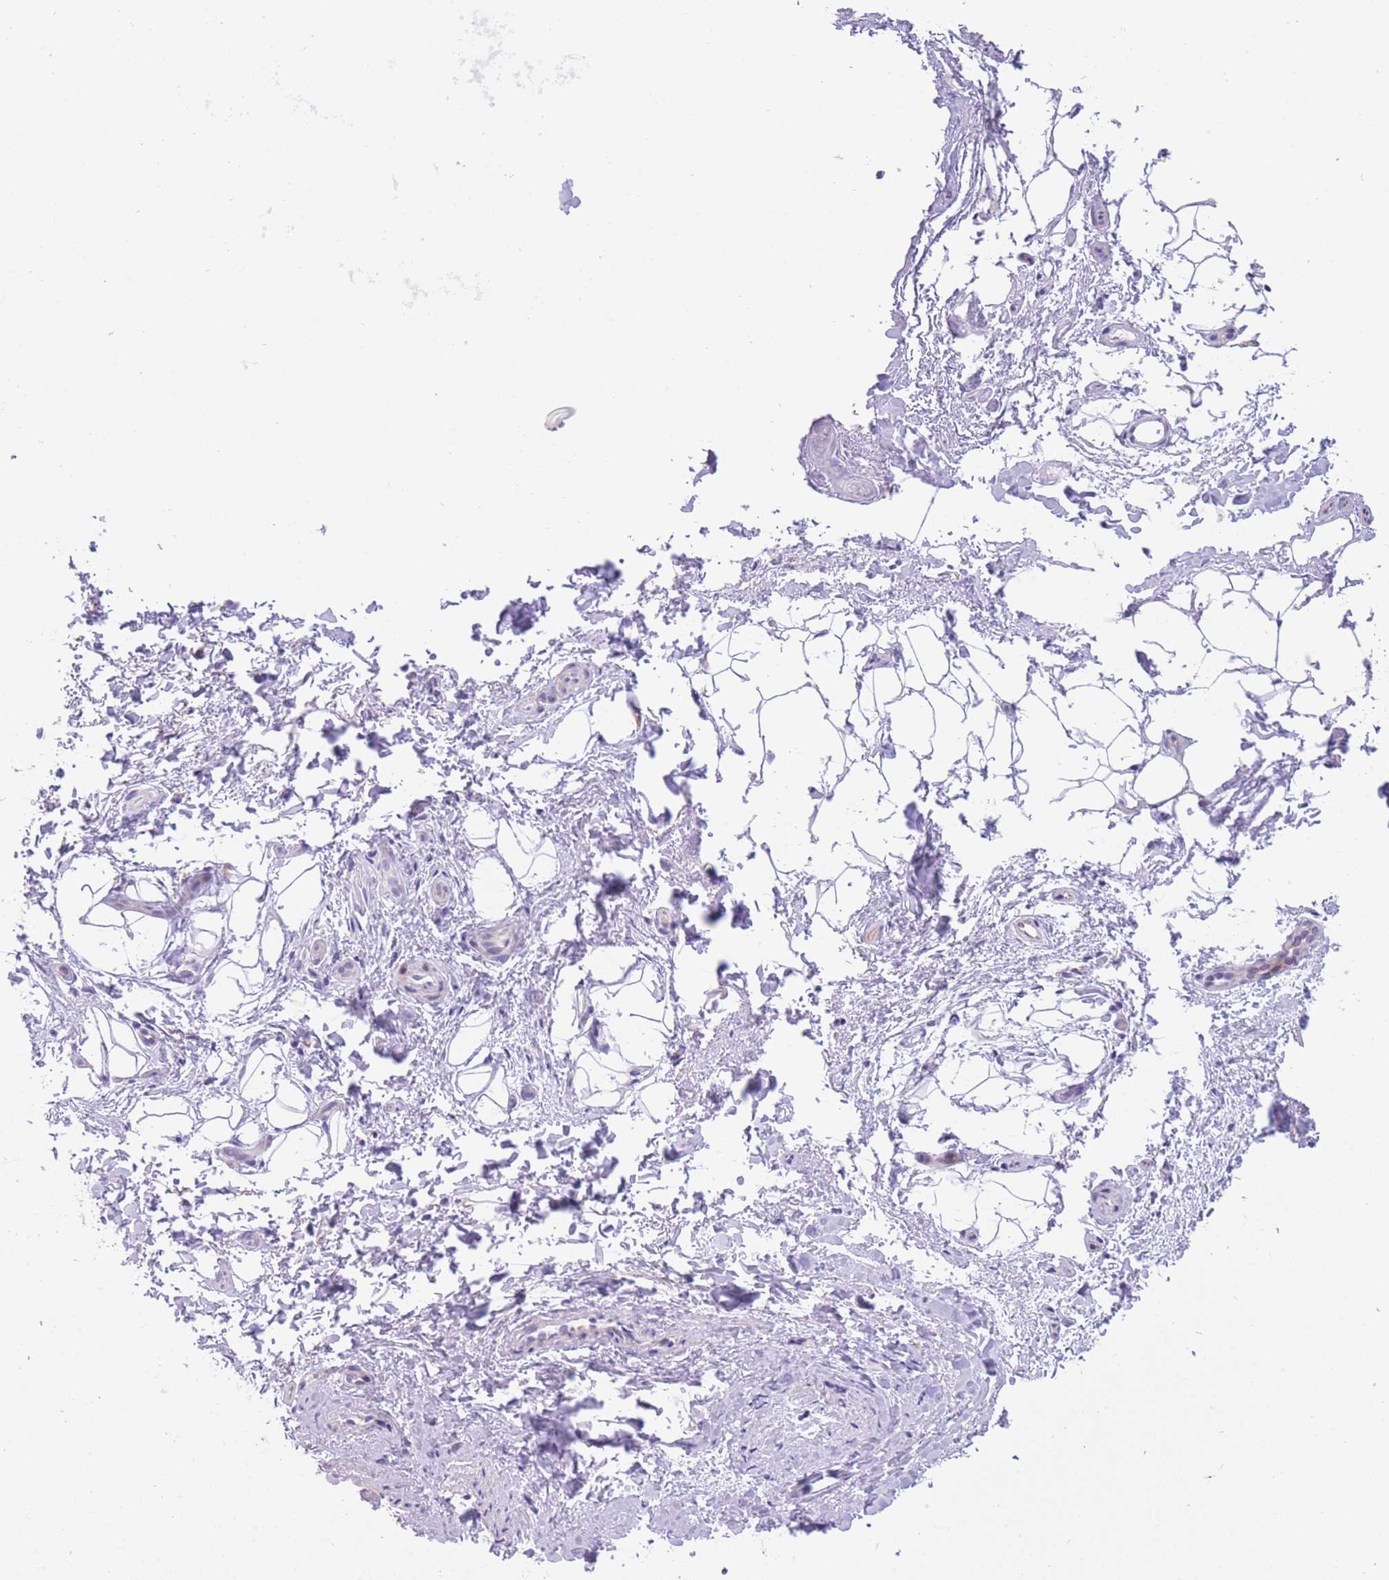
{"staining": {"intensity": "negative", "quantity": "none", "location": "none"}, "tissue": "adipose tissue", "cell_type": "Adipocytes", "image_type": "normal", "snomed": [{"axis": "morphology", "description": "Normal tissue, NOS"}, {"axis": "topography", "description": "Peripheral nerve tissue"}], "caption": "Human adipose tissue stained for a protein using immunohistochemistry reveals no positivity in adipocytes.", "gene": "QTRT1", "patient": {"sex": "female", "age": 61}}